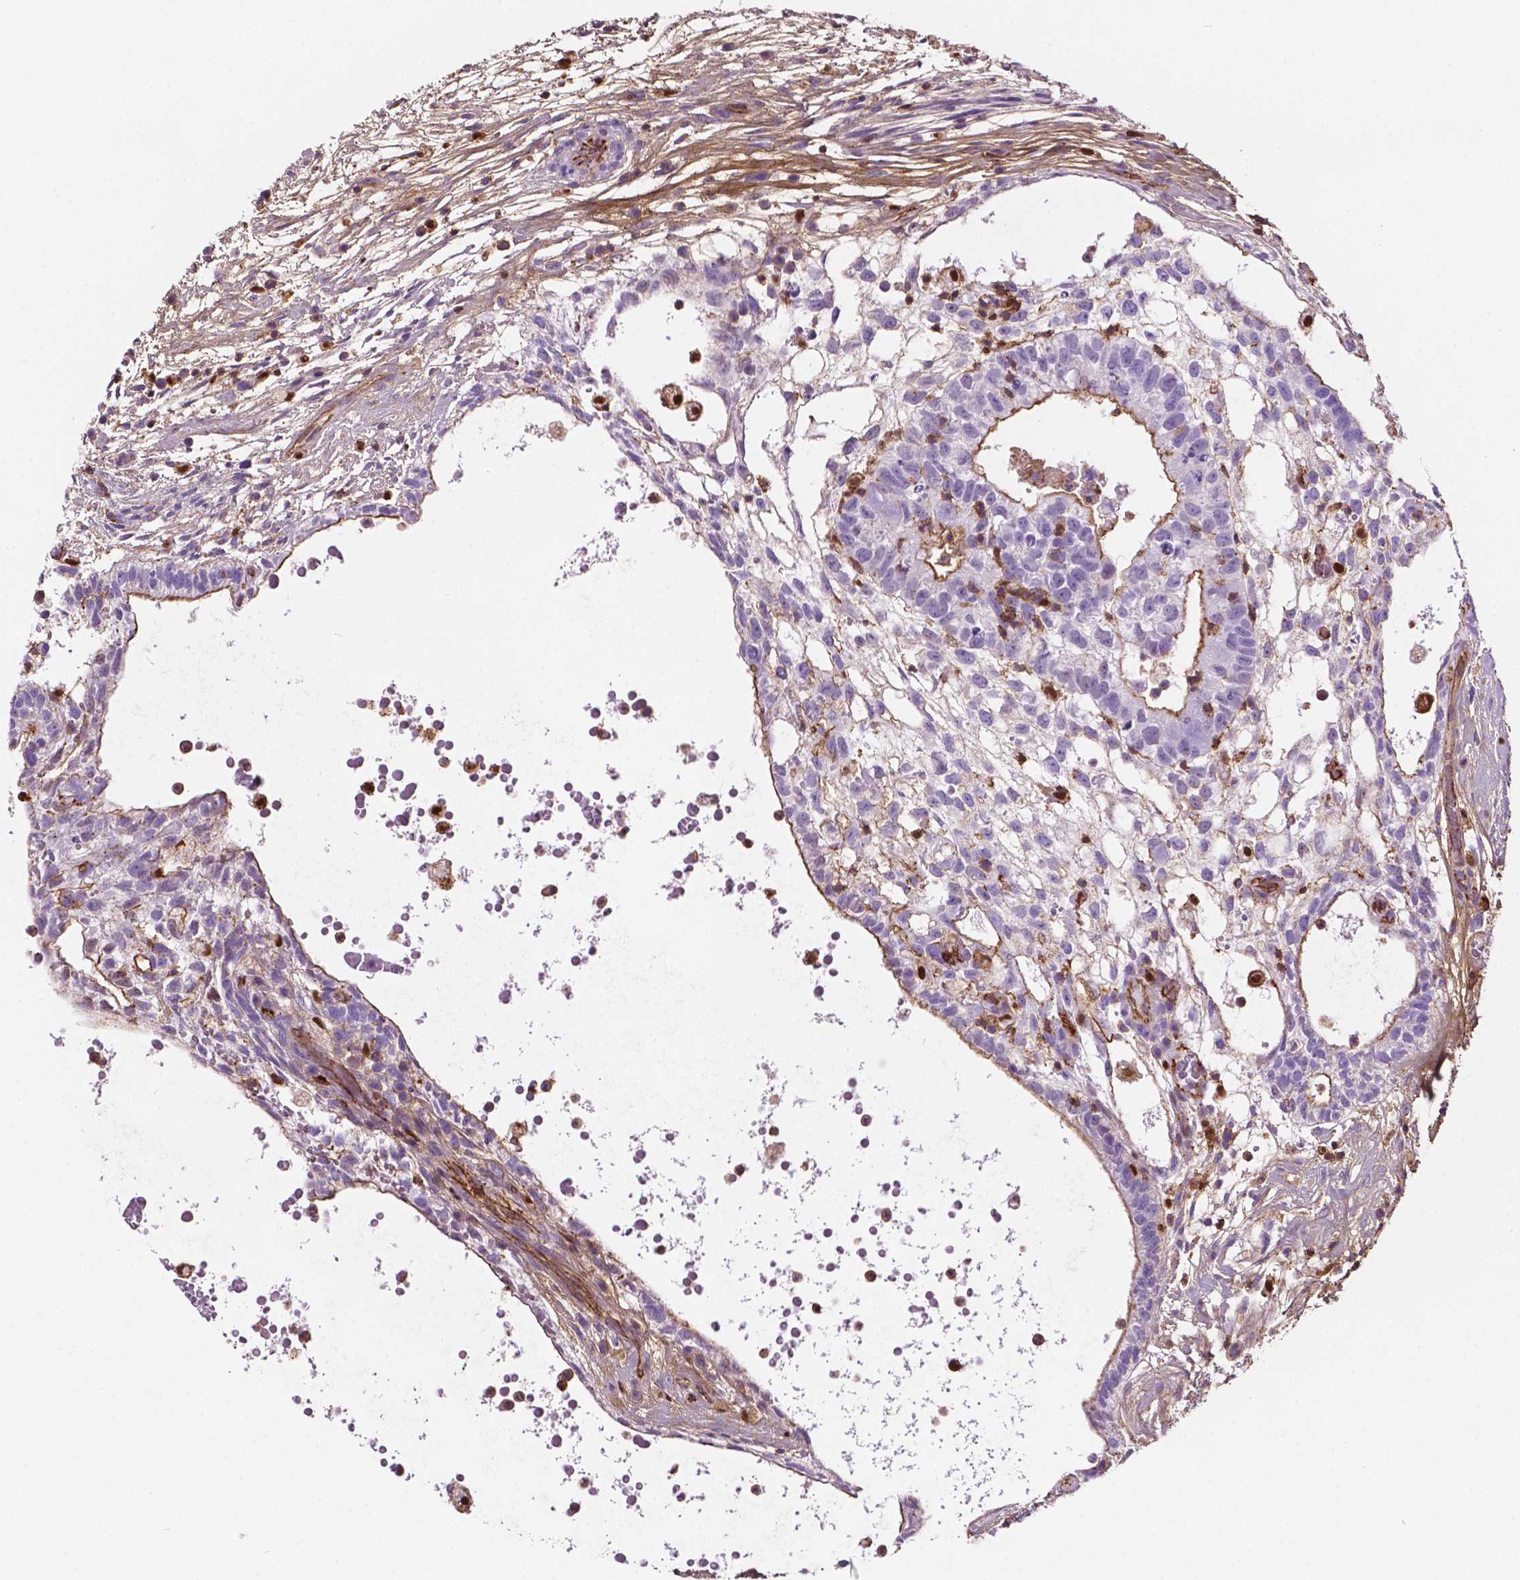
{"staining": {"intensity": "negative", "quantity": "none", "location": "none"}, "tissue": "testis cancer", "cell_type": "Tumor cells", "image_type": "cancer", "snomed": [{"axis": "morphology", "description": "Normal tissue, NOS"}, {"axis": "morphology", "description": "Carcinoma, Embryonal, NOS"}, {"axis": "topography", "description": "Testis"}], "caption": "This is an IHC photomicrograph of human testis cancer (embryonal carcinoma). There is no staining in tumor cells.", "gene": "DCN", "patient": {"sex": "male", "age": 32}}